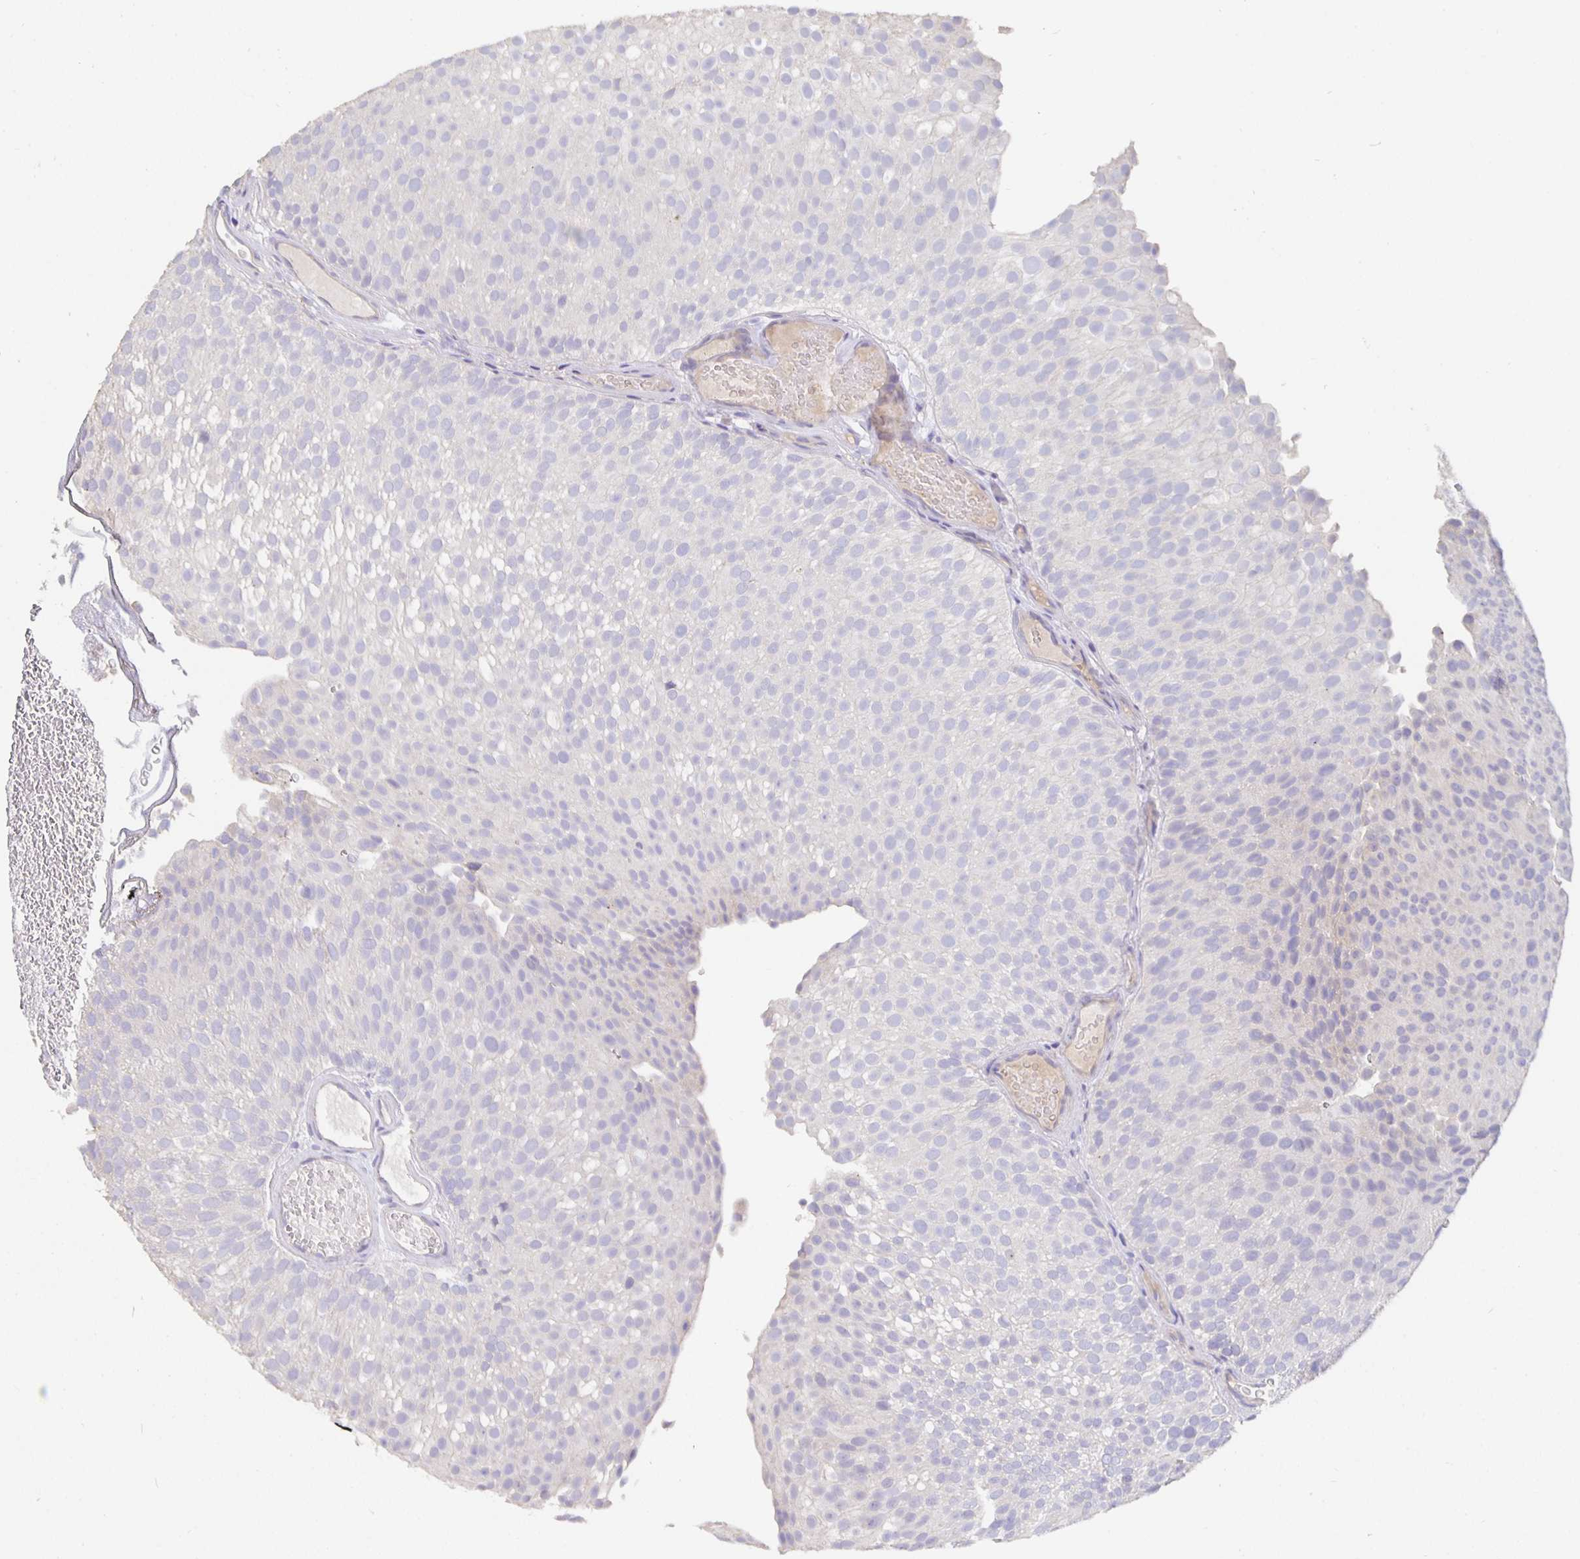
{"staining": {"intensity": "negative", "quantity": "none", "location": "none"}, "tissue": "urothelial cancer", "cell_type": "Tumor cells", "image_type": "cancer", "snomed": [{"axis": "morphology", "description": "Urothelial carcinoma, Low grade"}, {"axis": "topography", "description": "Urinary bladder"}], "caption": "Tumor cells are negative for brown protein staining in urothelial cancer. (Immunohistochemistry, brightfield microscopy, high magnification).", "gene": "CFAP74", "patient": {"sex": "male", "age": 78}}